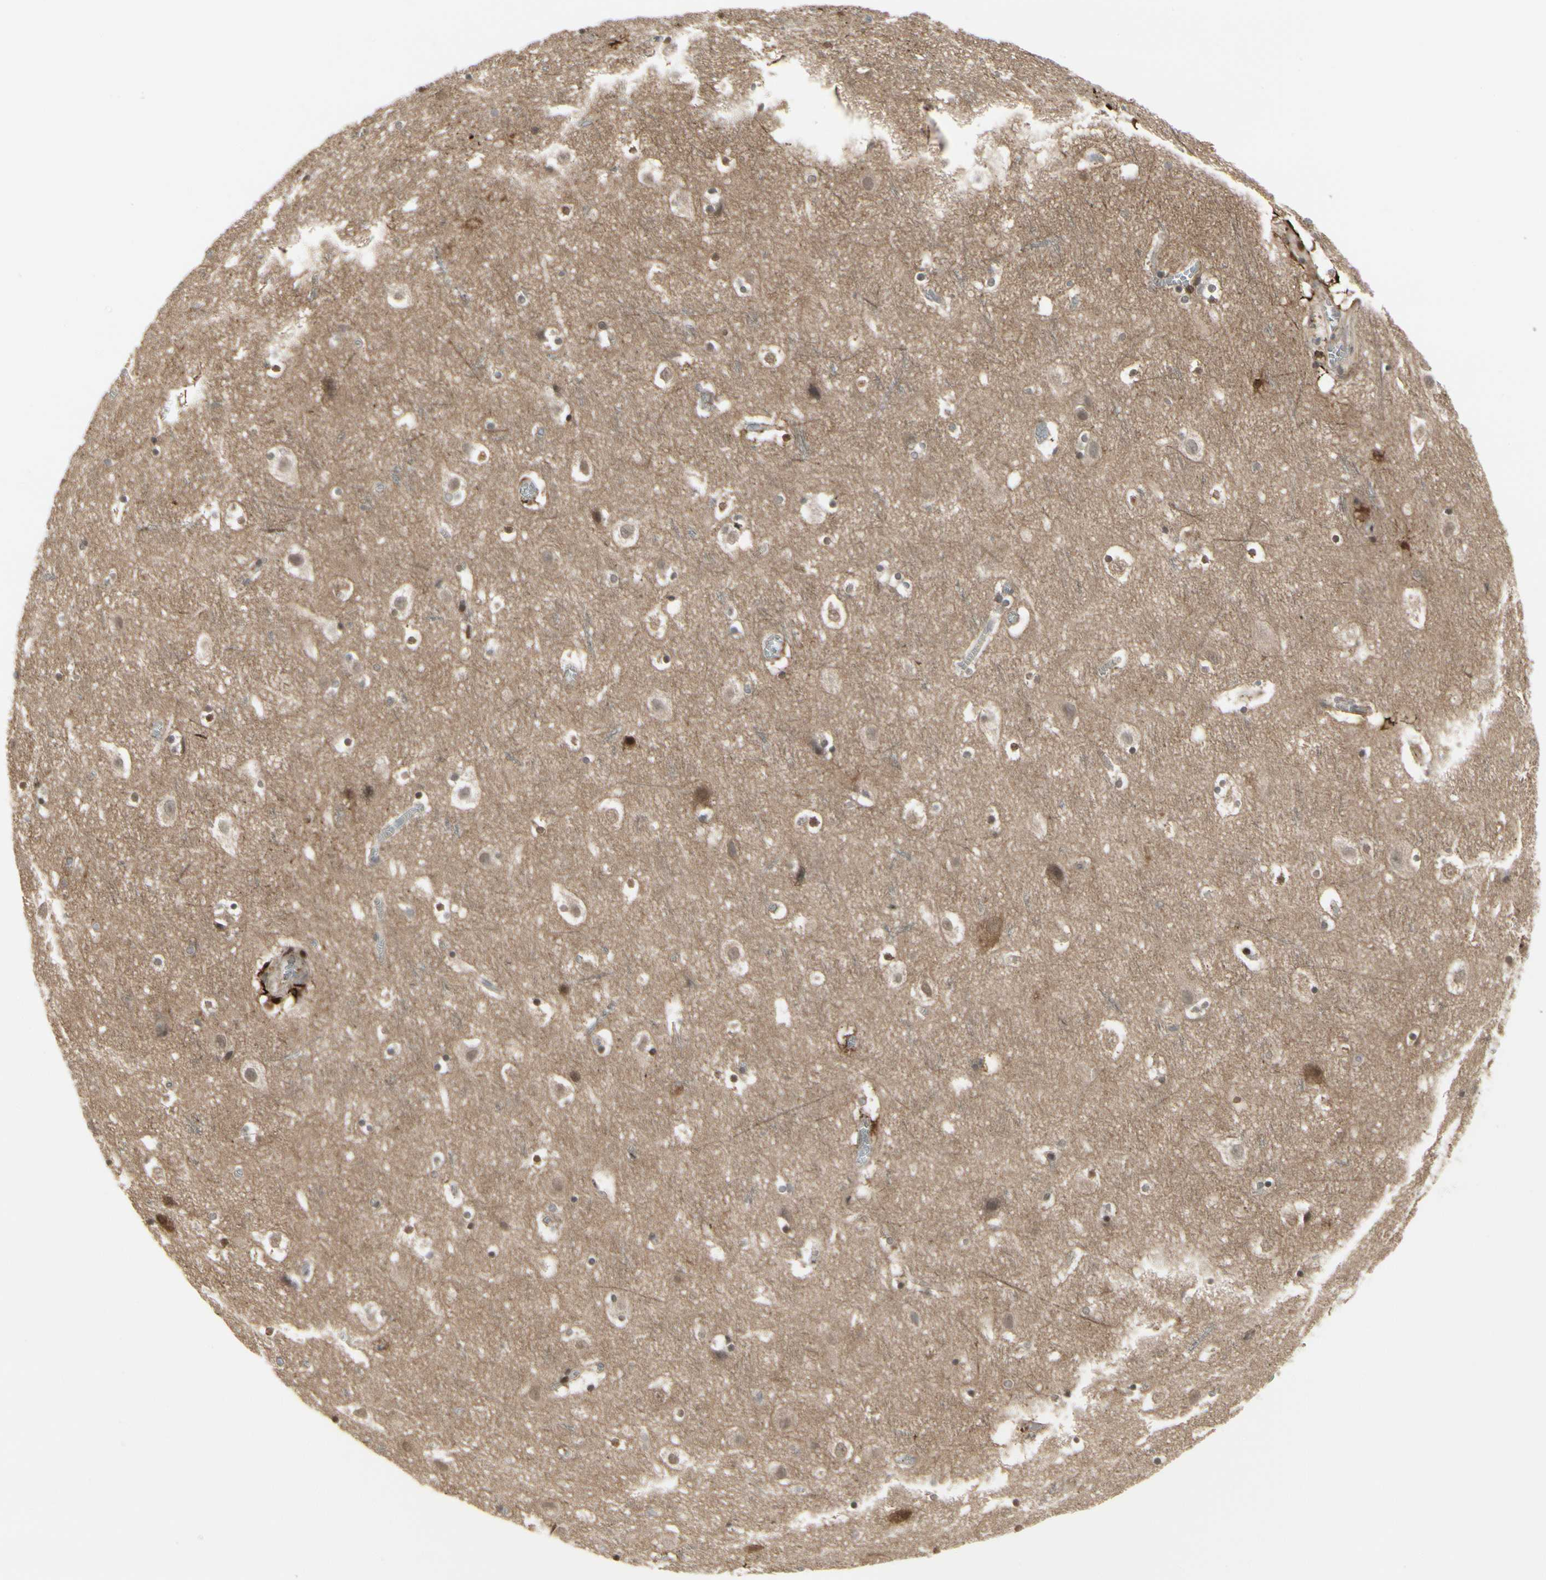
{"staining": {"intensity": "moderate", "quantity": "25%-75%", "location": "cytoplasmic/membranous"}, "tissue": "cerebral cortex", "cell_type": "Endothelial cells", "image_type": "normal", "snomed": [{"axis": "morphology", "description": "Normal tissue, NOS"}, {"axis": "topography", "description": "Cerebral cortex"}], "caption": "Moderate cytoplasmic/membranous positivity is identified in about 25%-75% of endothelial cells in unremarkable cerebral cortex. (DAB = brown stain, brightfield microscopy at high magnification).", "gene": "IGFBP6", "patient": {"sex": "male", "age": 45}}